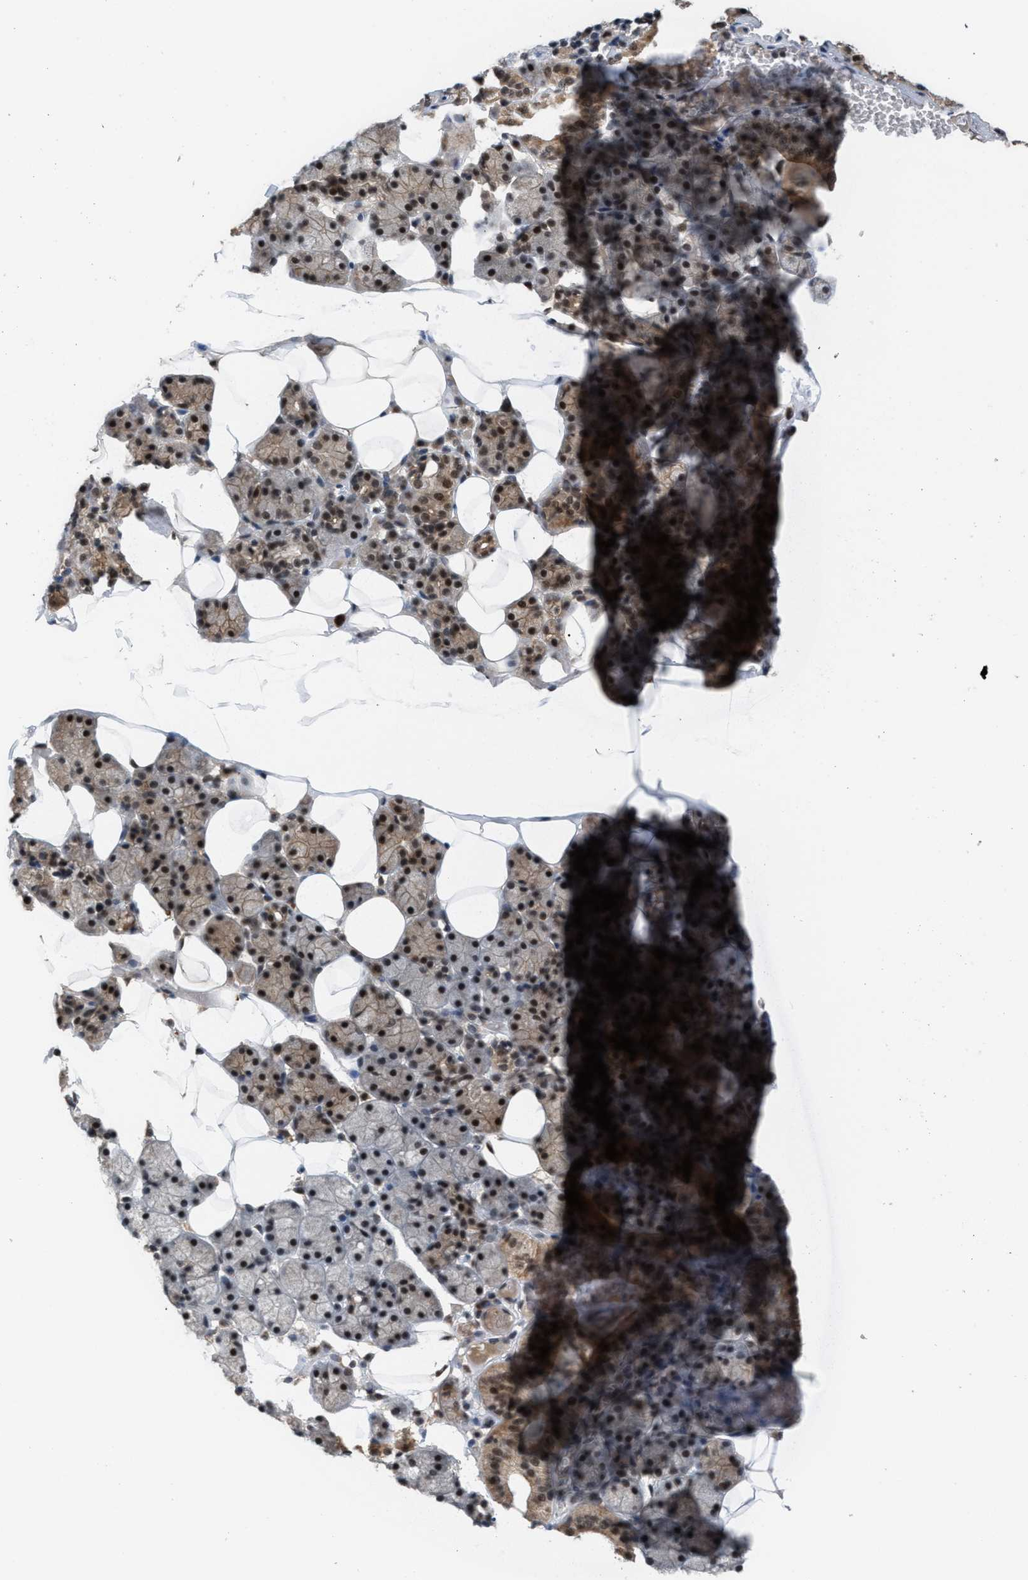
{"staining": {"intensity": "moderate", "quantity": ">75%", "location": "cytoplasmic/membranous,nuclear"}, "tissue": "salivary gland", "cell_type": "Glandular cells", "image_type": "normal", "snomed": [{"axis": "morphology", "description": "Normal tissue, NOS"}, {"axis": "topography", "description": "Salivary gland"}], "caption": "This photomicrograph shows immunohistochemistry (IHC) staining of benign salivary gland, with medium moderate cytoplasmic/membranous,nuclear expression in approximately >75% of glandular cells.", "gene": "PRPF4", "patient": {"sex": "female", "age": 33}}